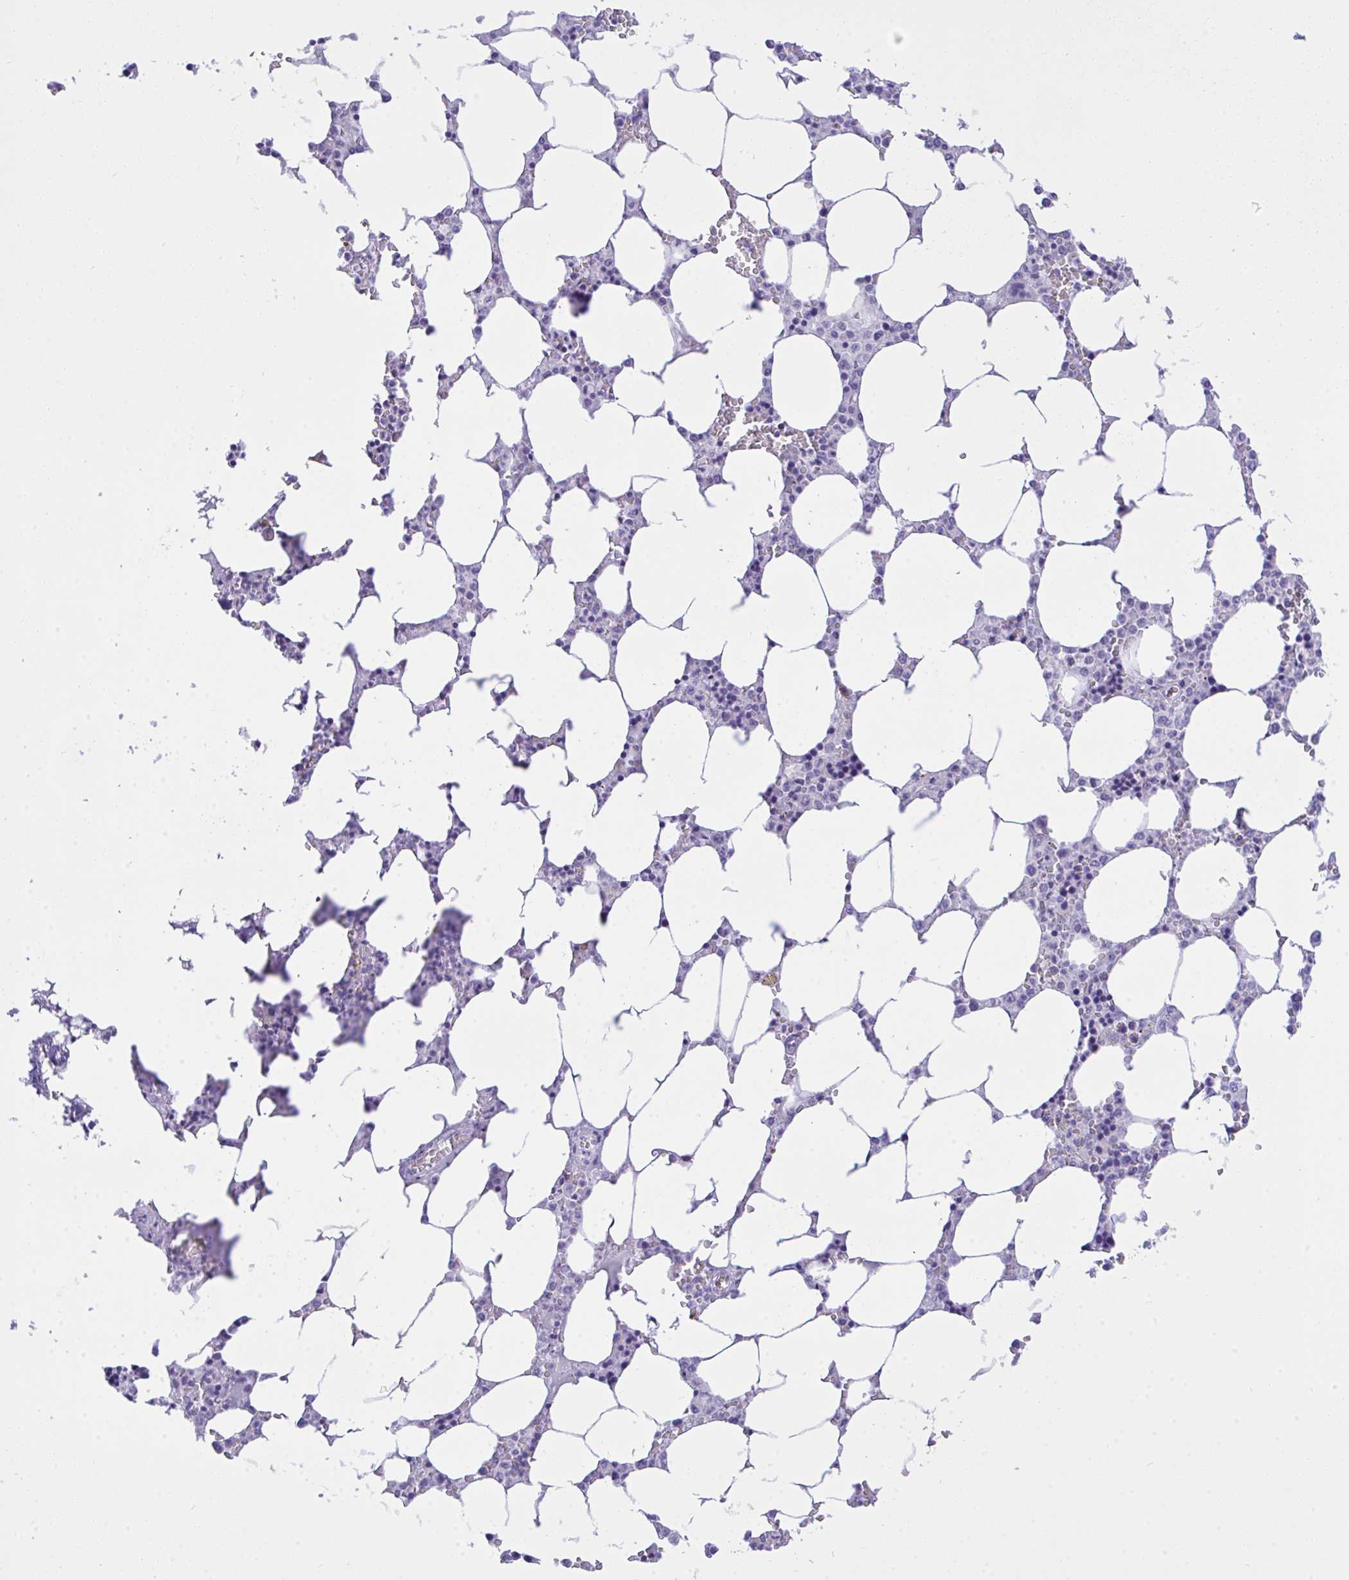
{"staining": {"intensity": "negative", "quantity": "none", "location": "none"}, "tissue": "bone marrow", "cell_type": "Hematopoietic cells", "image_type": "normal", "snomed": [{"axis": "morphology", "description": "Normal tissue, NOS"}, {"axis": "topography", "description": "Bone marrow"}], "caption": "Immunohistochemistry photomicrograph of benign human bone marrow stained for a protein (brown), which shows no positivity in hematopoietic cells. (Brightfield microscopy of DAB immunohistochemistry at high magnification).", "gene": "AKR1D1", "patient": {"sex": "male", "age": 64}}